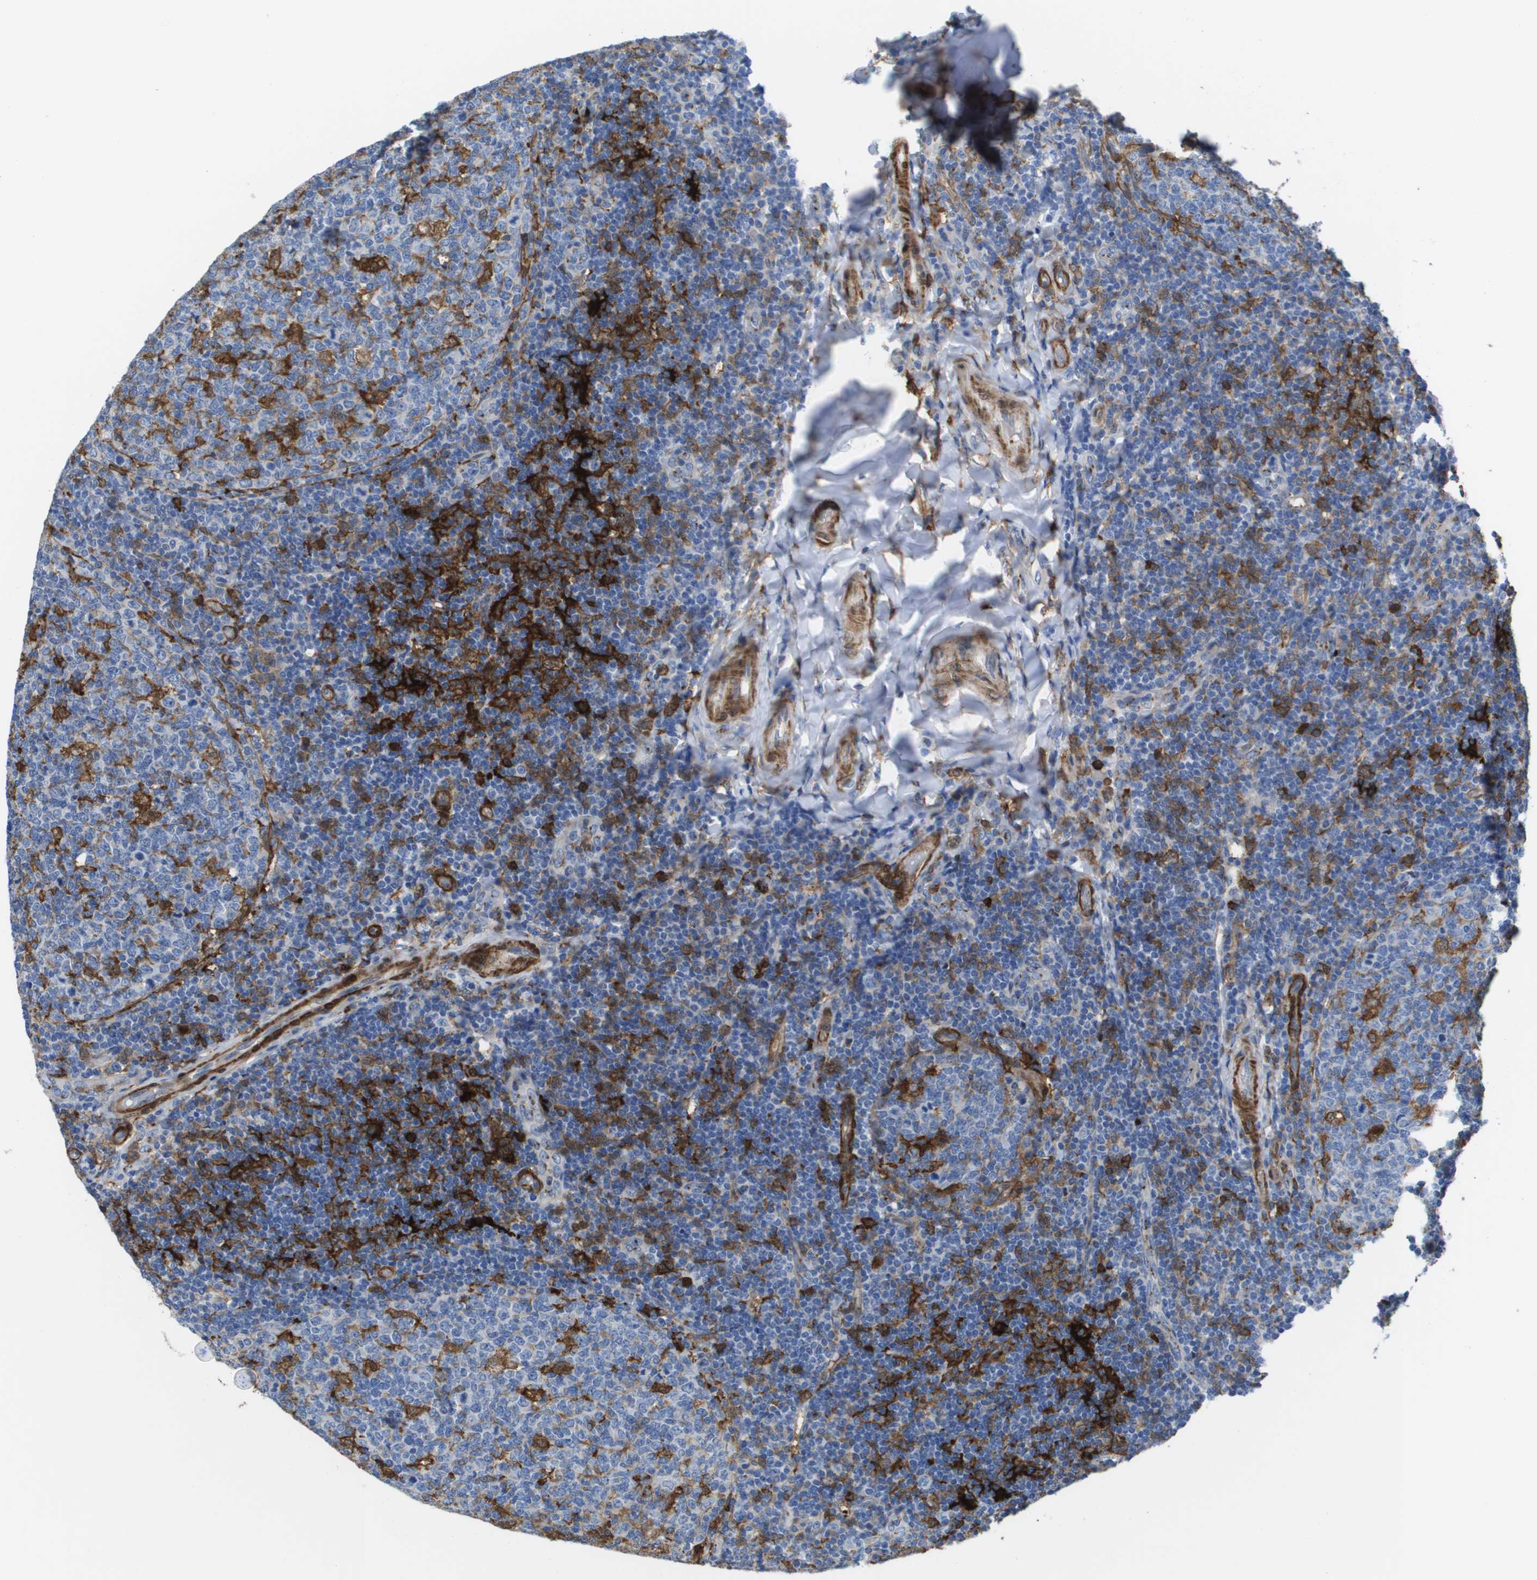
{"staining": {"intensity": "strong", "quantity": "<25%", "location": "cytoplasmic/membranous"}, "tissue": "tonsil", "cell_type": "Germinal center cells", "image_type": "normal", "snomed": [{"axis": "morphology", "description": "Normal tissue, NOS"}, {"axis": "topography", "description": "Tonsil"}], "caption": "Immunohistochemistry histopathology image of unremarkable human tonsil stained for a protein (brown), which displays medium levels of strong cytoplasmic/membranous staining in approximately <25% of germinal center cells.", "gene": "SLC37A2", "patient": {"sex": "female", "age": 19}}